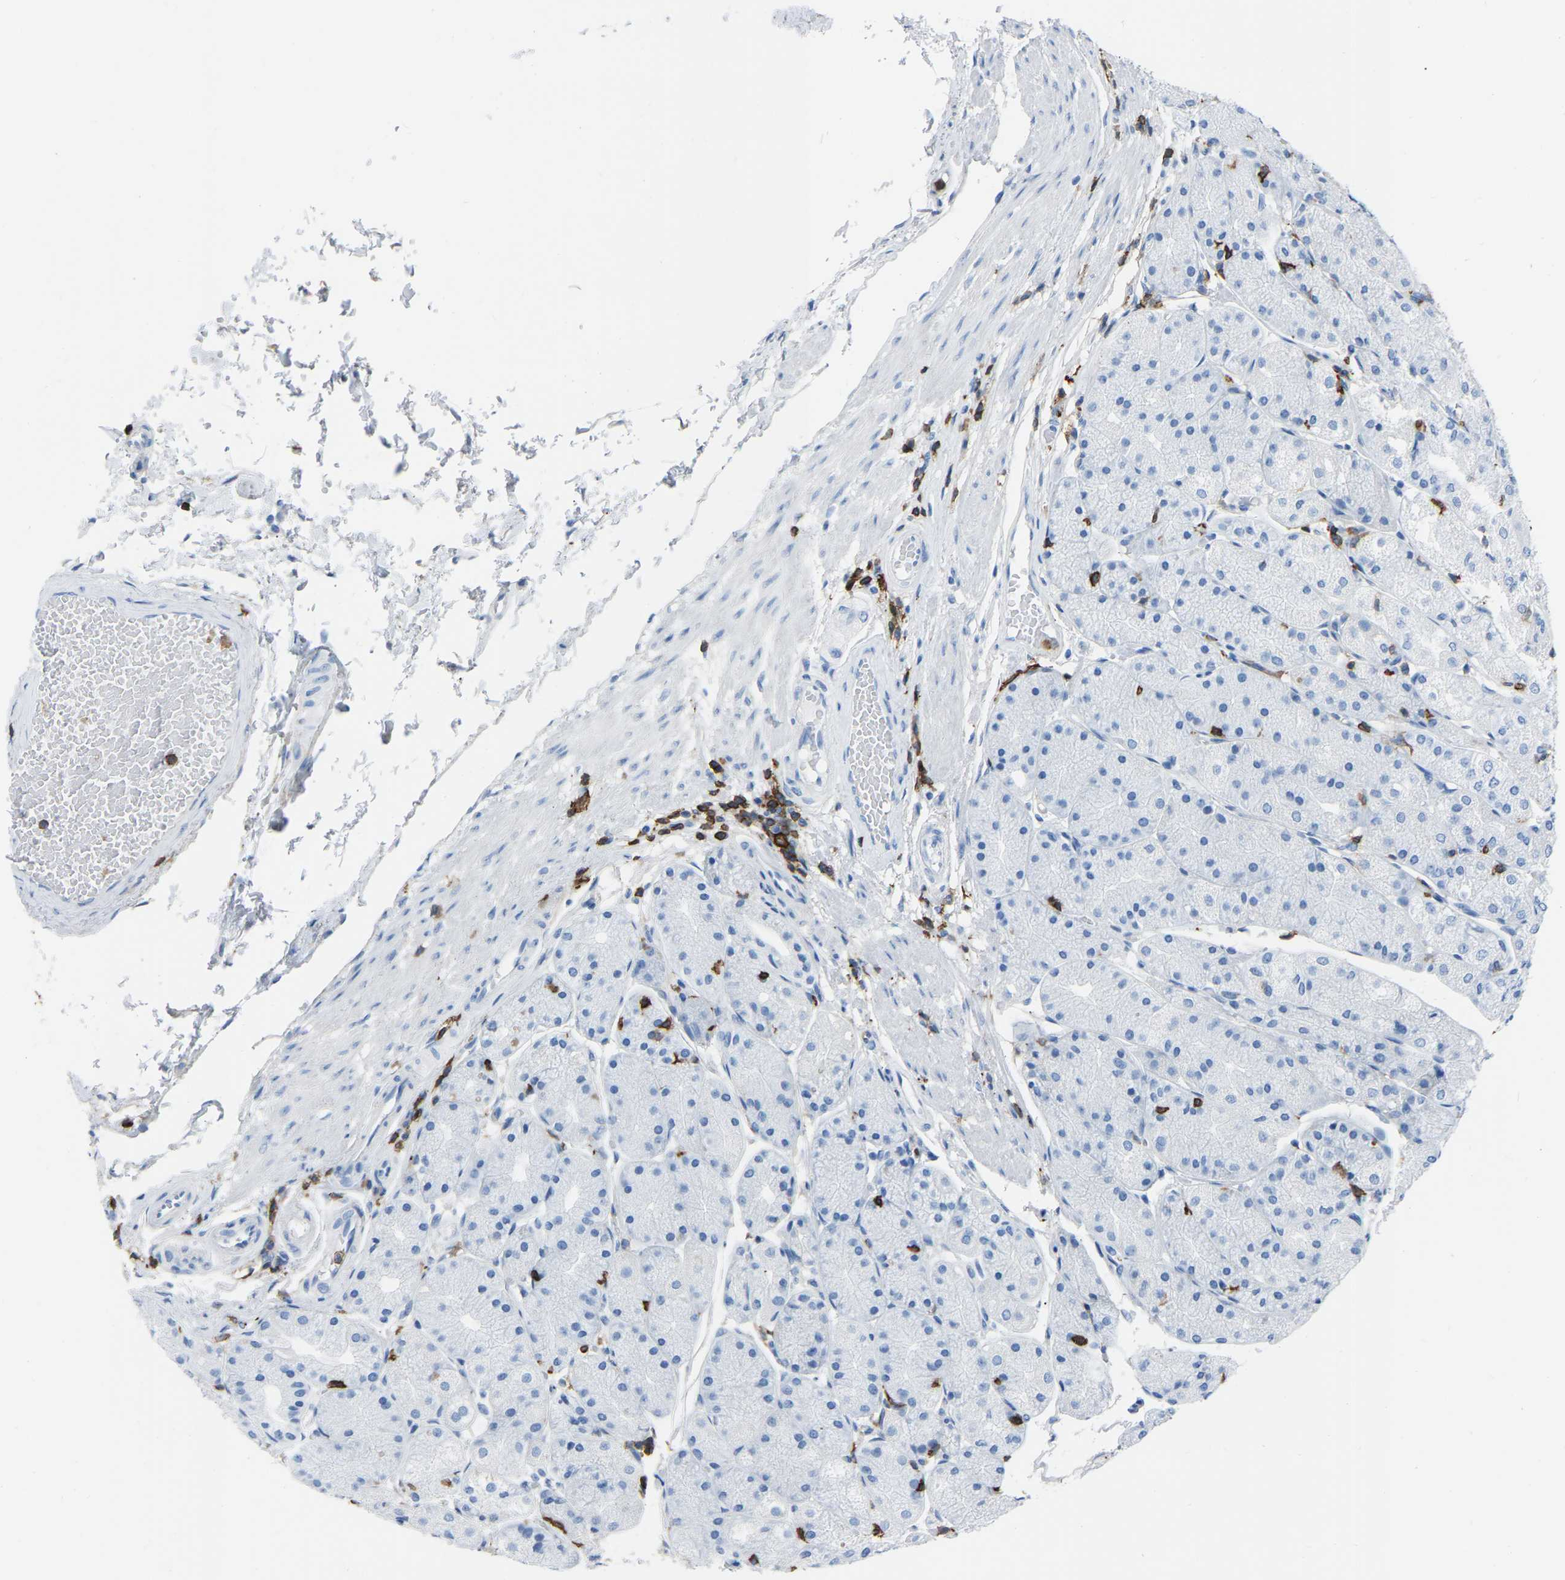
{"staining": {"intensity": "negative", "quantity": "none", "location": "none"}, "tissue": "stomach", "cell_type": "Glandular cells", "image_type": "normal", "snomed": [{"axis": "morphology", "description": "Normal tissue, NOS"}, {"axis": "topography", "description": "Stomach, upper"}], "caption": "IHC of benign stomach demonstrates no expression in glandular cells.", "gene": "LSP1", "patient": {"sex": "male", "age": 72}}